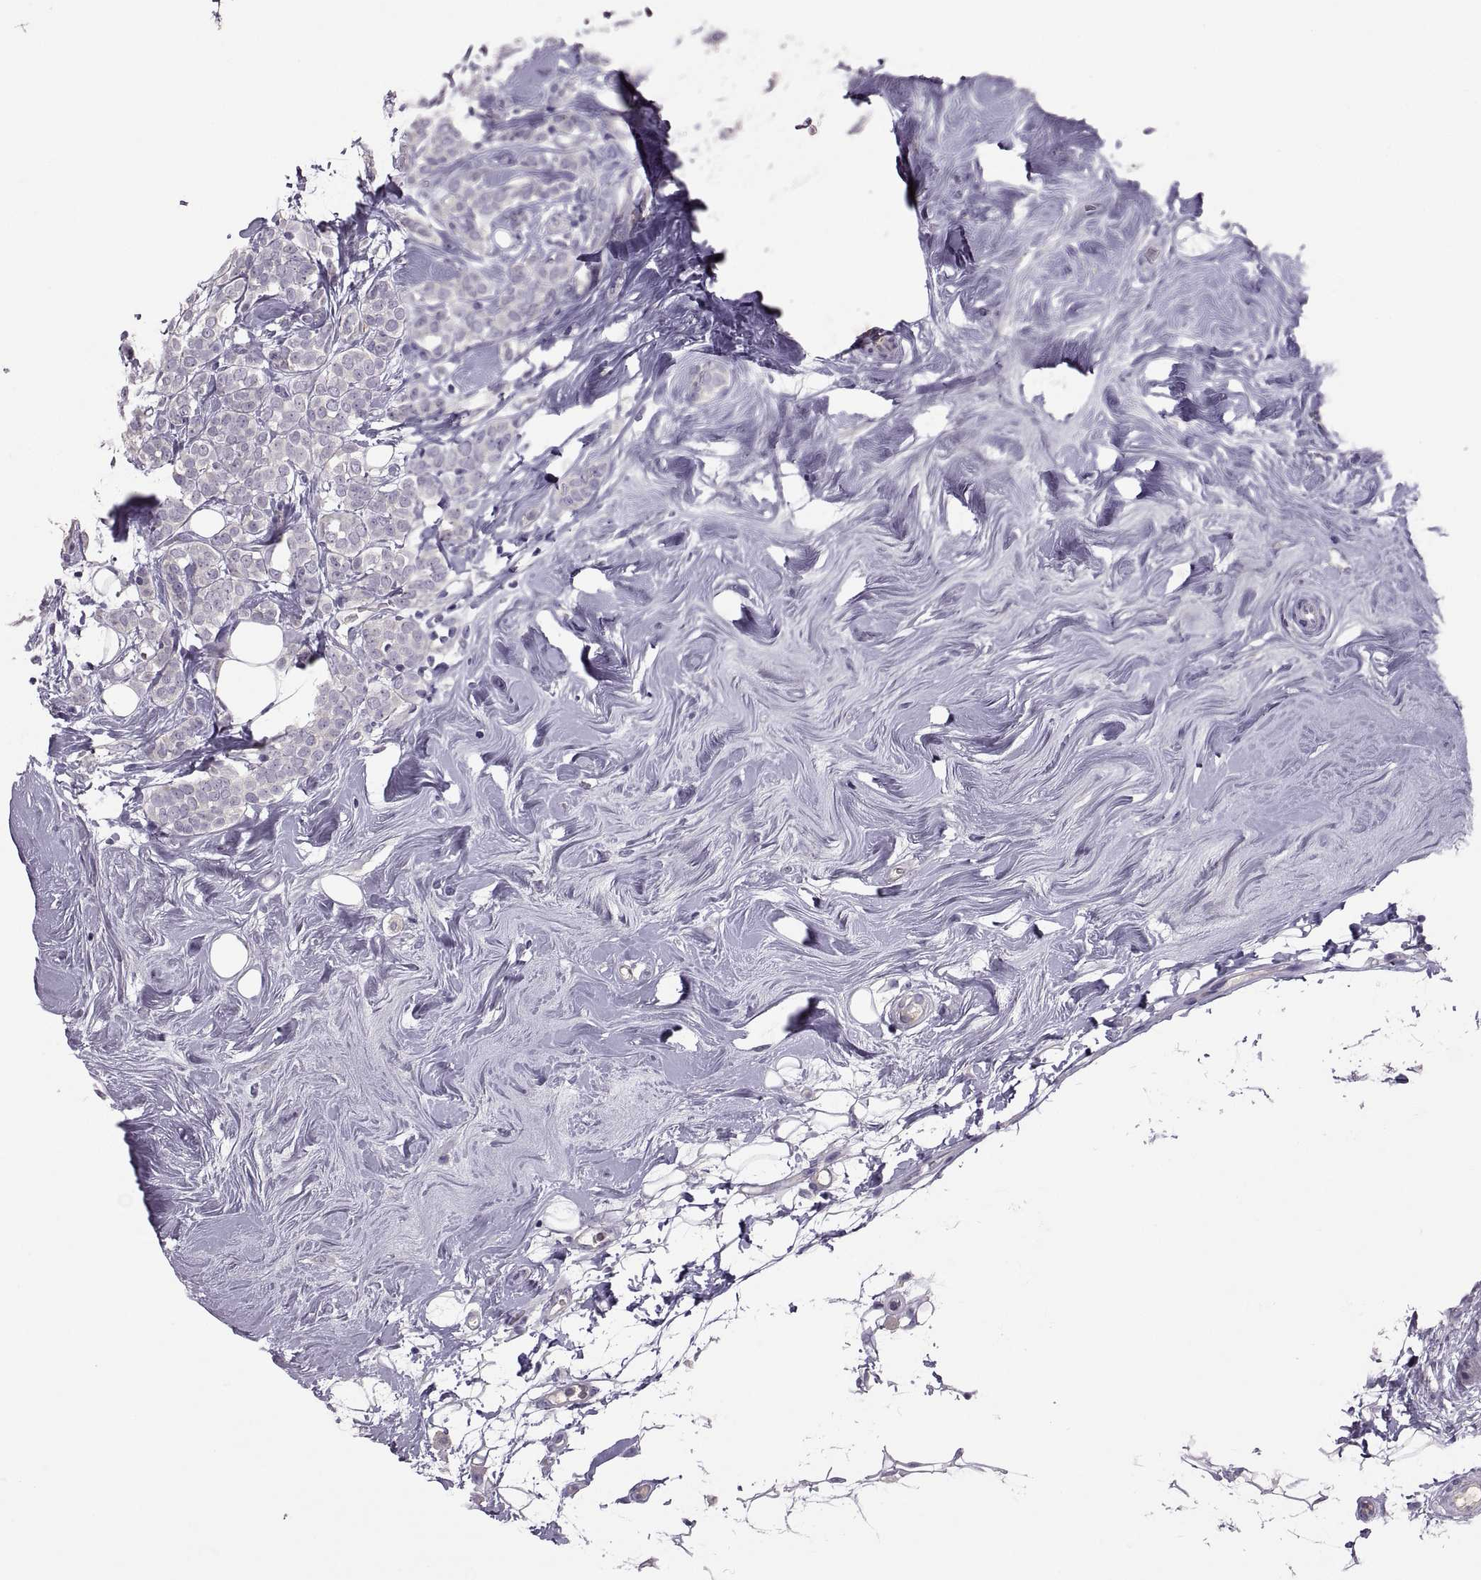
{"staining": {"intensity": "negative", "quantity": "none", "location": "none"}, "tissue": "breast cancer", "cell_type": "Tumor cells", "image_type": "cancer", "snomed": [{"axis": "morphology", "description": "Lobular carcinoma"}, {"axis": "topography", "description": "Breast"}], "caption": "This is a image of immunohistochemistry (IHC) staining of breast cancer (lobular carcinoma), which shows no positivity in tumor cells.", "gene": "TBX19", "patient": {"sex": "female", "age": 49}}